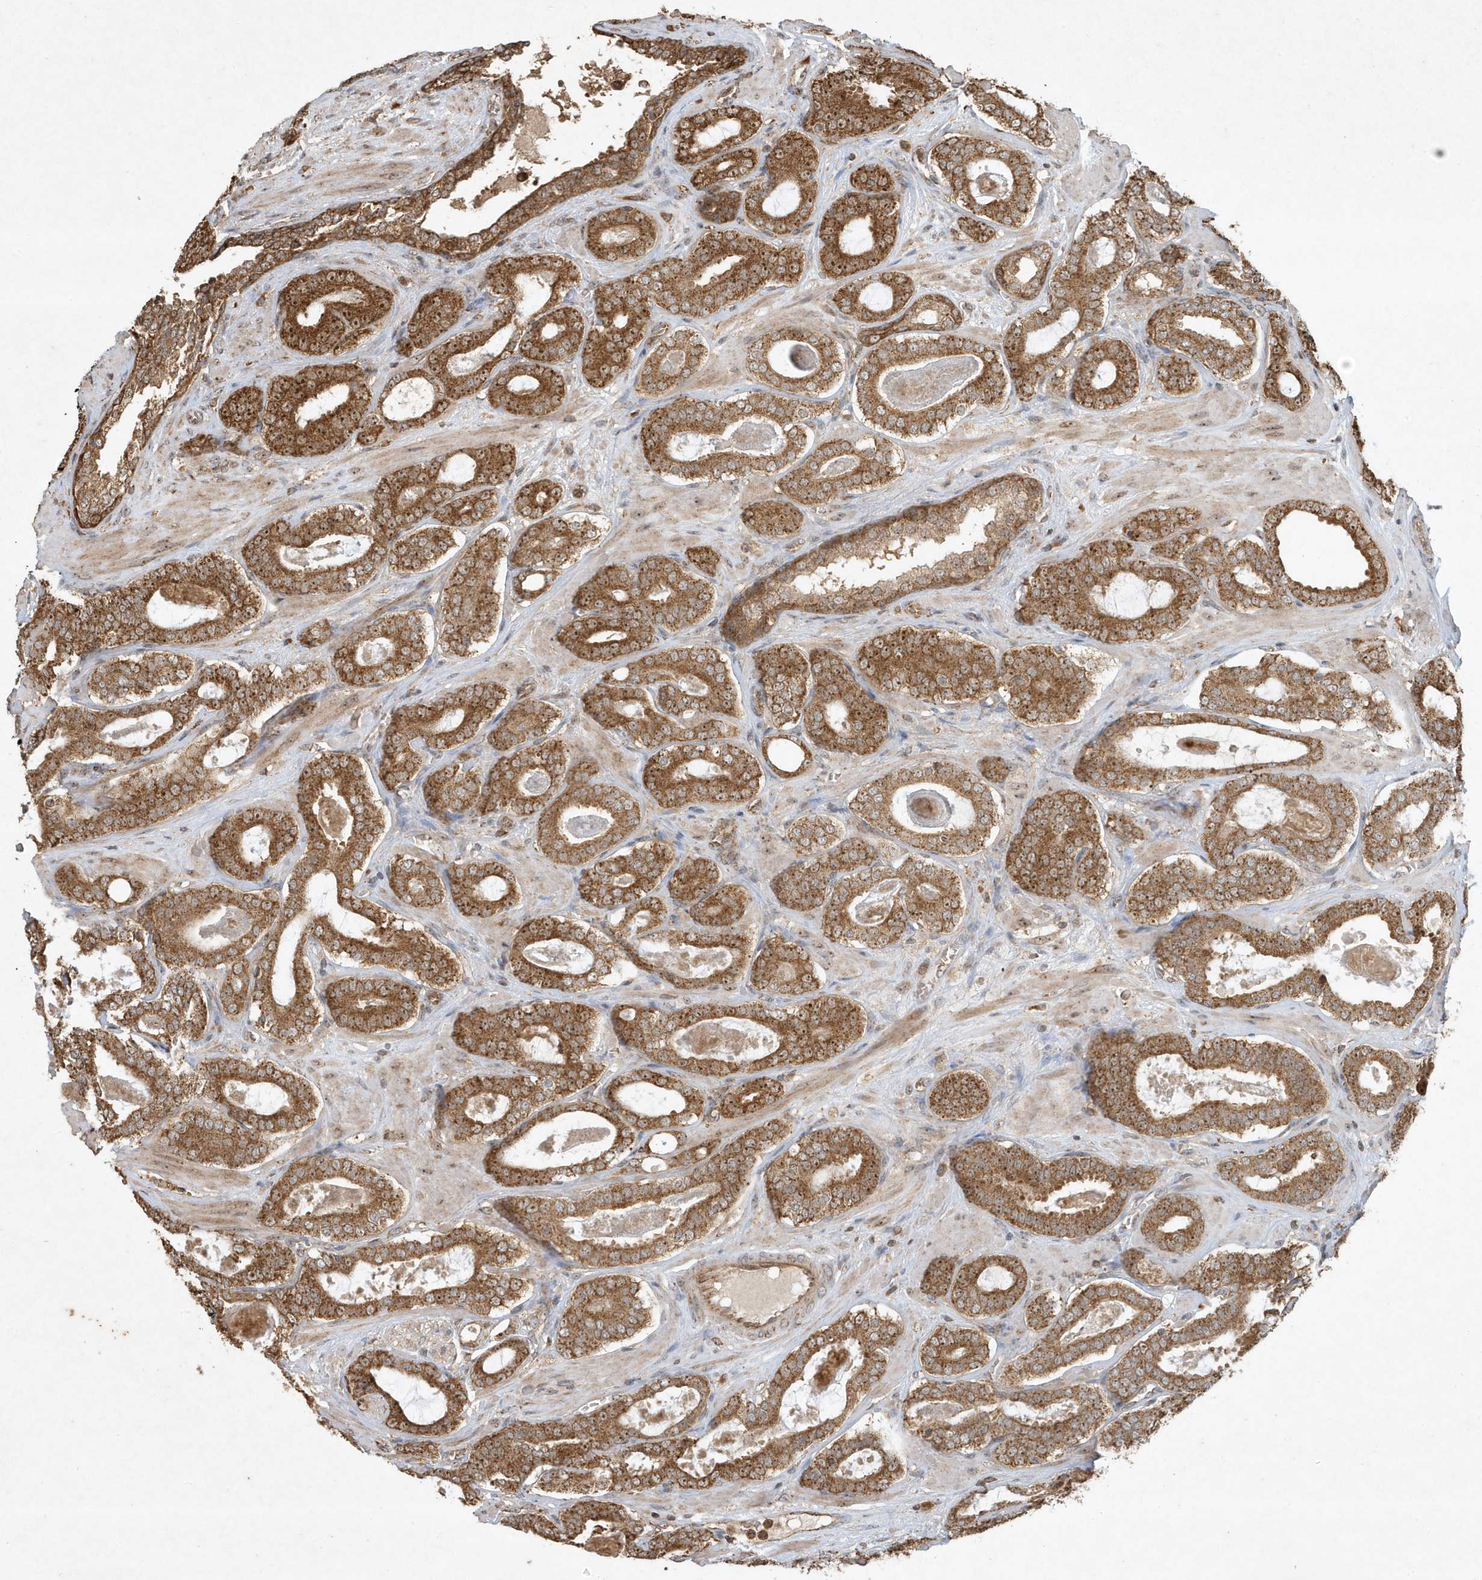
{"staining": {"intensity": "strong", "quantity": ">75%", "location": "cytoplasmic/membranous,nuclear"}, "tissue": "prostate cancer", "cell_type": "Tumor cells", "image_type": "cancer", "snomed": [{"axis": "morphology", "description": "Adenocarcinoma, High grade"}, {"axis": "topography", "description": "Prostate"}], "caption": "The micrograph shows immunohistochemical staining of prostate cancer (high-grade adenocarcinoma). There is strong cytoplasmic/membranous and nuclear staining is identified in approximately >75% of tumor cells.", "gene": "ABCB9", "patient": {"sex": "male", "age": 60}}